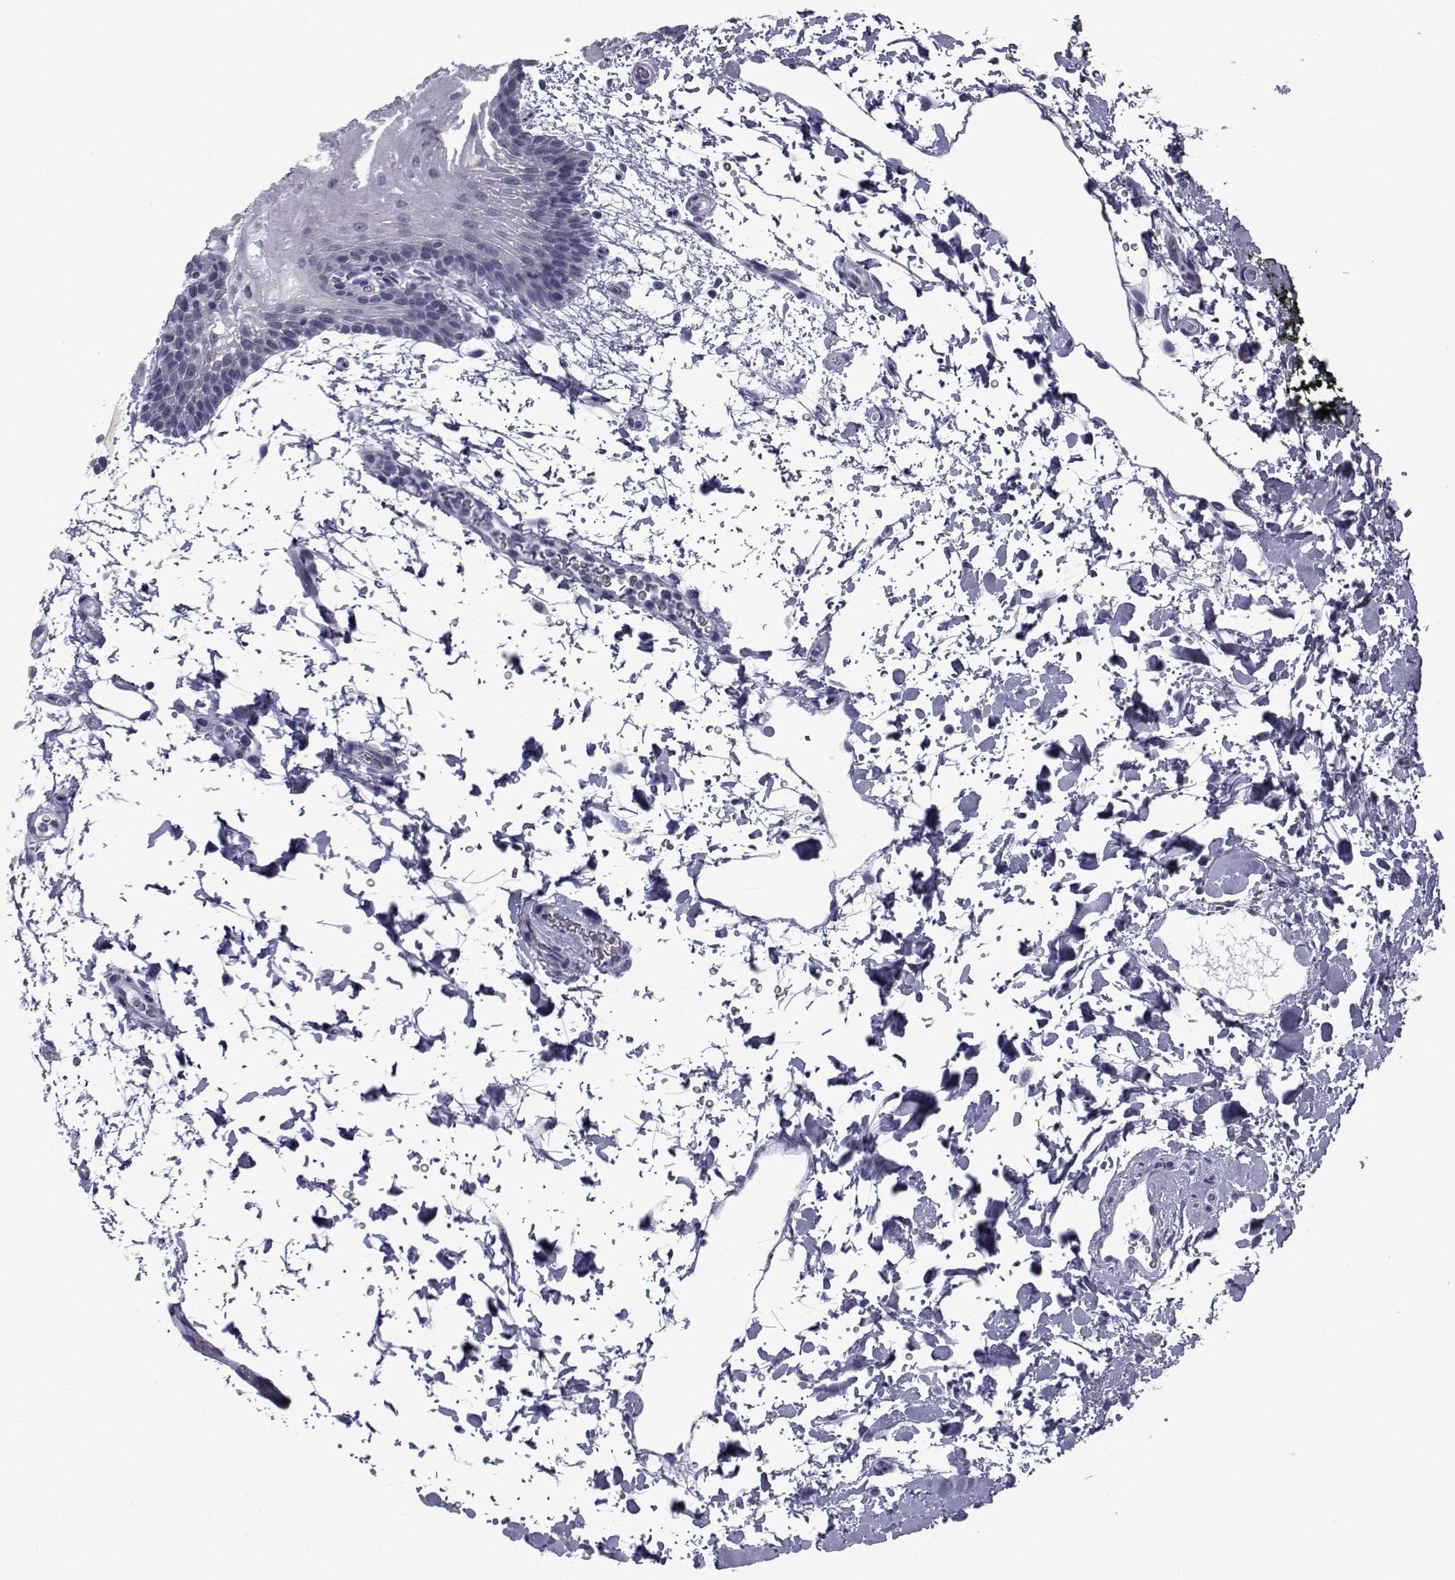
{"staining": {"intensity": "negative", "quantity": "none", "location": "none"}, "tissue": "oral mucosa", "cell_type": "Squamous epithelial cells", "image_type": "normal", "snomed": [{"axis": "morphology", "description": "Normal tissue, NOS"}, {"axis": "topography", "description": "Oral tissue"}, {"axis": "topography", "description": "Head-Neck"}], "caption": "DAB immunohistochemical staining of unremarkable human oral mucosa demonstrates no significant expression in squamous epithelial cells.", "gene": "PDE6G", "patient": {"sex": "male", "age": 65}}